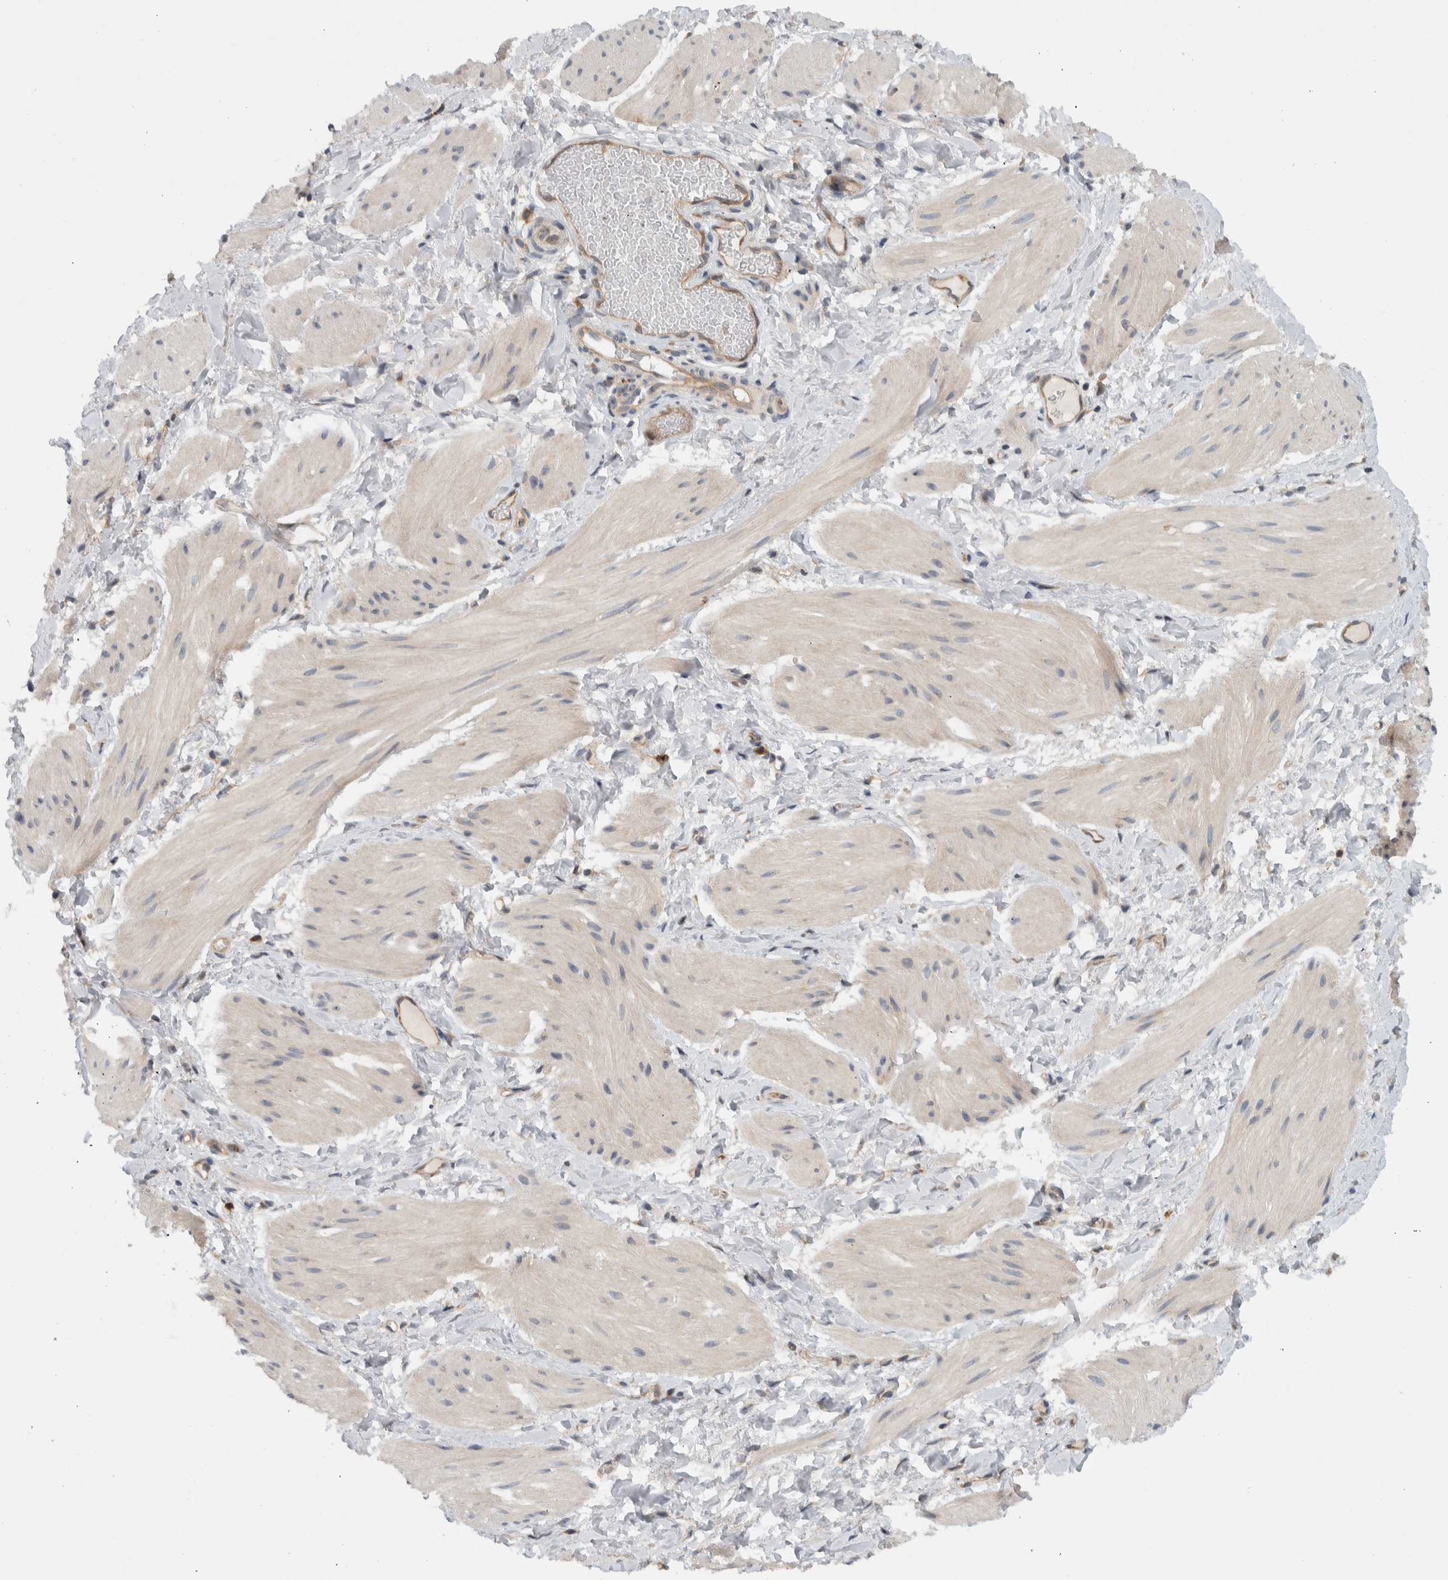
{"staining": {"intensity": "weak", "quantity": "<25%", "location": "cytoplasmic/membranous"}, "tissue": "smooth muscle", "cell_type": "Smooth muscle cells", "image_type": "normal", "snomed": [{"axis": "morphology", "description": "Normal tissue, NOS"}, {"axis": "topography", "description": "Smooth muscle"}], "caption": "Smooth muscle cells are negative for brown protein staining in normal smooth muscle.", "gene": "CCDC43", "patient": {"sex": "male", "age": 16}}